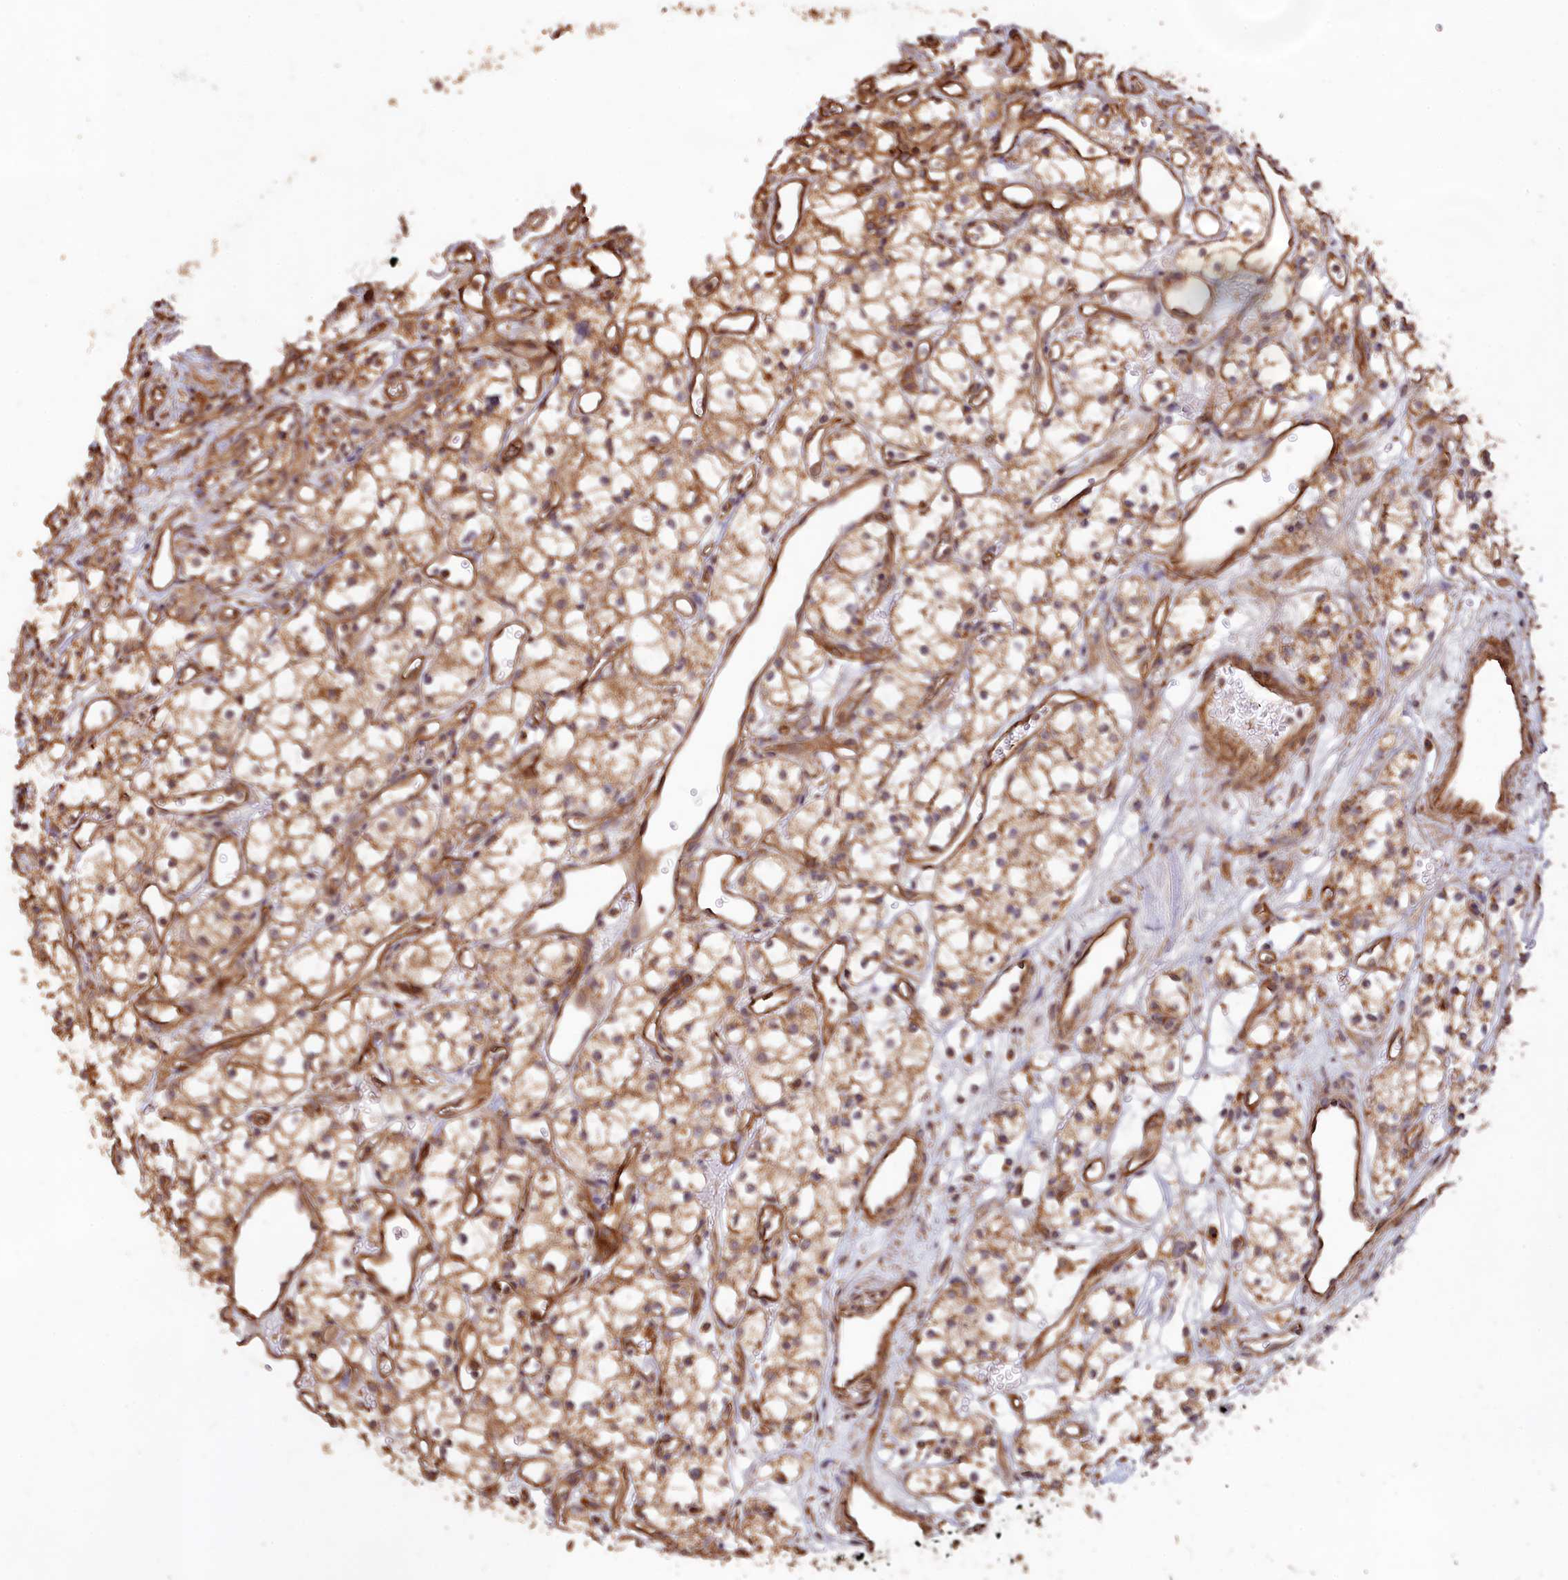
{"staining": {"intensity": "weak", "quantity": ">75%", "location": "cytoplasmic/membranous"}, "tissue": "renal cancer", "cell_type": "Tumor cells", "image_type": "cancer", "snomed": [{"axis": "morphology", "description": "Adenocarcinoma, NOS"}, {"axis": "topography", "description": "Kidney"}], "caption": "Tumor cells exhibit low levels of weak cytoplasmic/membranous staining in approximately >75% of cells in renal adenocarcinoma.", "gene": "LAYN", "patient": {"sex": "male", "age": 59}}